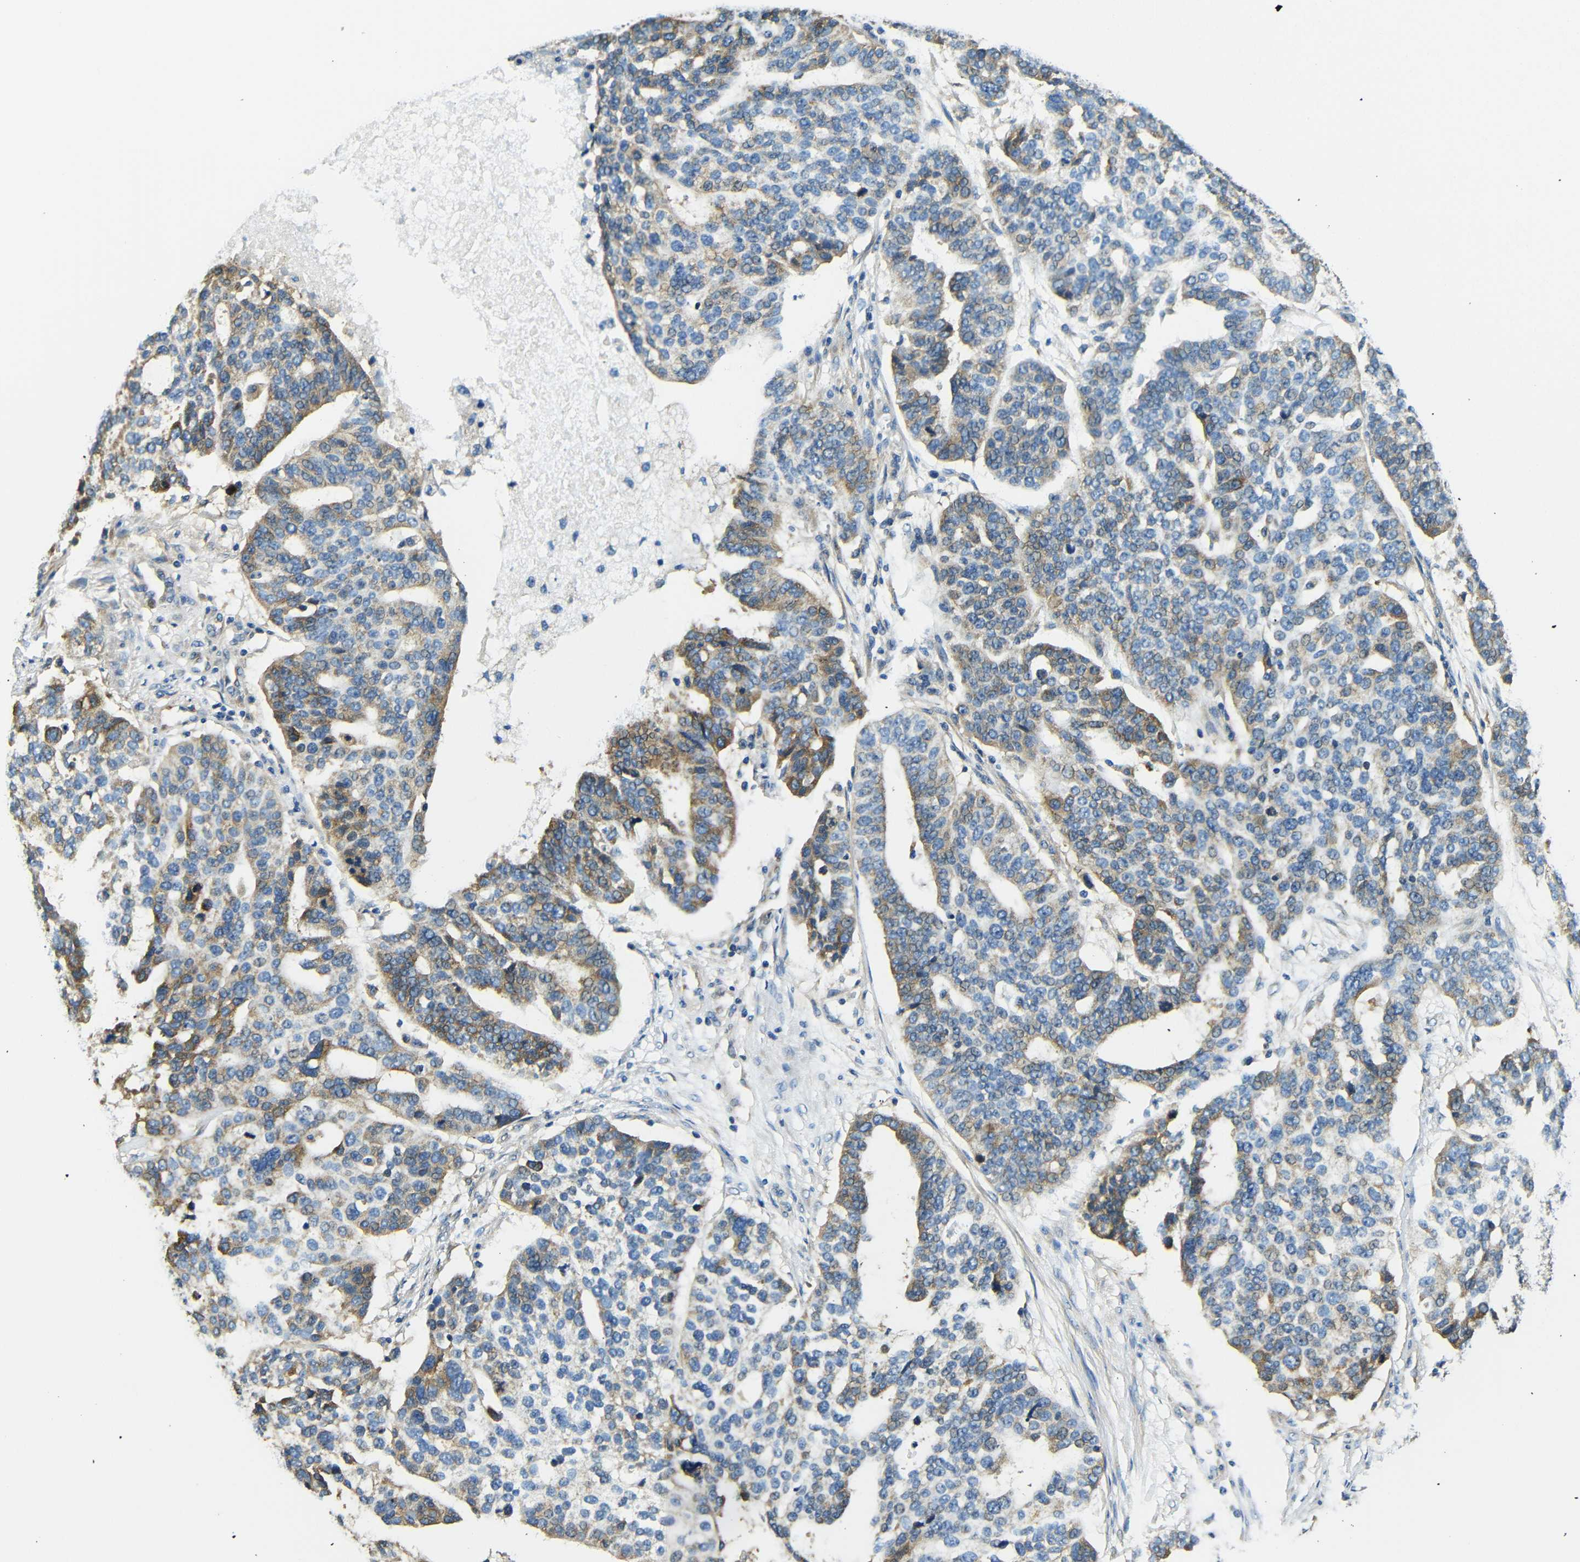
{"staining": {"intensity": "moderate", "quantity": "<25%", "location": "cytoplasmic/membranous"}, "tissue": "ovarian cancer", "cell_type": "Tumor cells", "image_type": "cancer", "snomed": [{"axis": "morphology", "description": "Cystadenocarcinoma, serous, NOS"}, {"axis": "topography", "description": "Ovary"}], "caption": "Ovarian cancer (serous cystadenocarcinoma) was stained to show a protein in brown. There is low levels of moderate cytoplasmic/membranous staining in about <25% of tumor cells.", "gene": "USO1", "patient": {"sex": "female", "age": 59}}